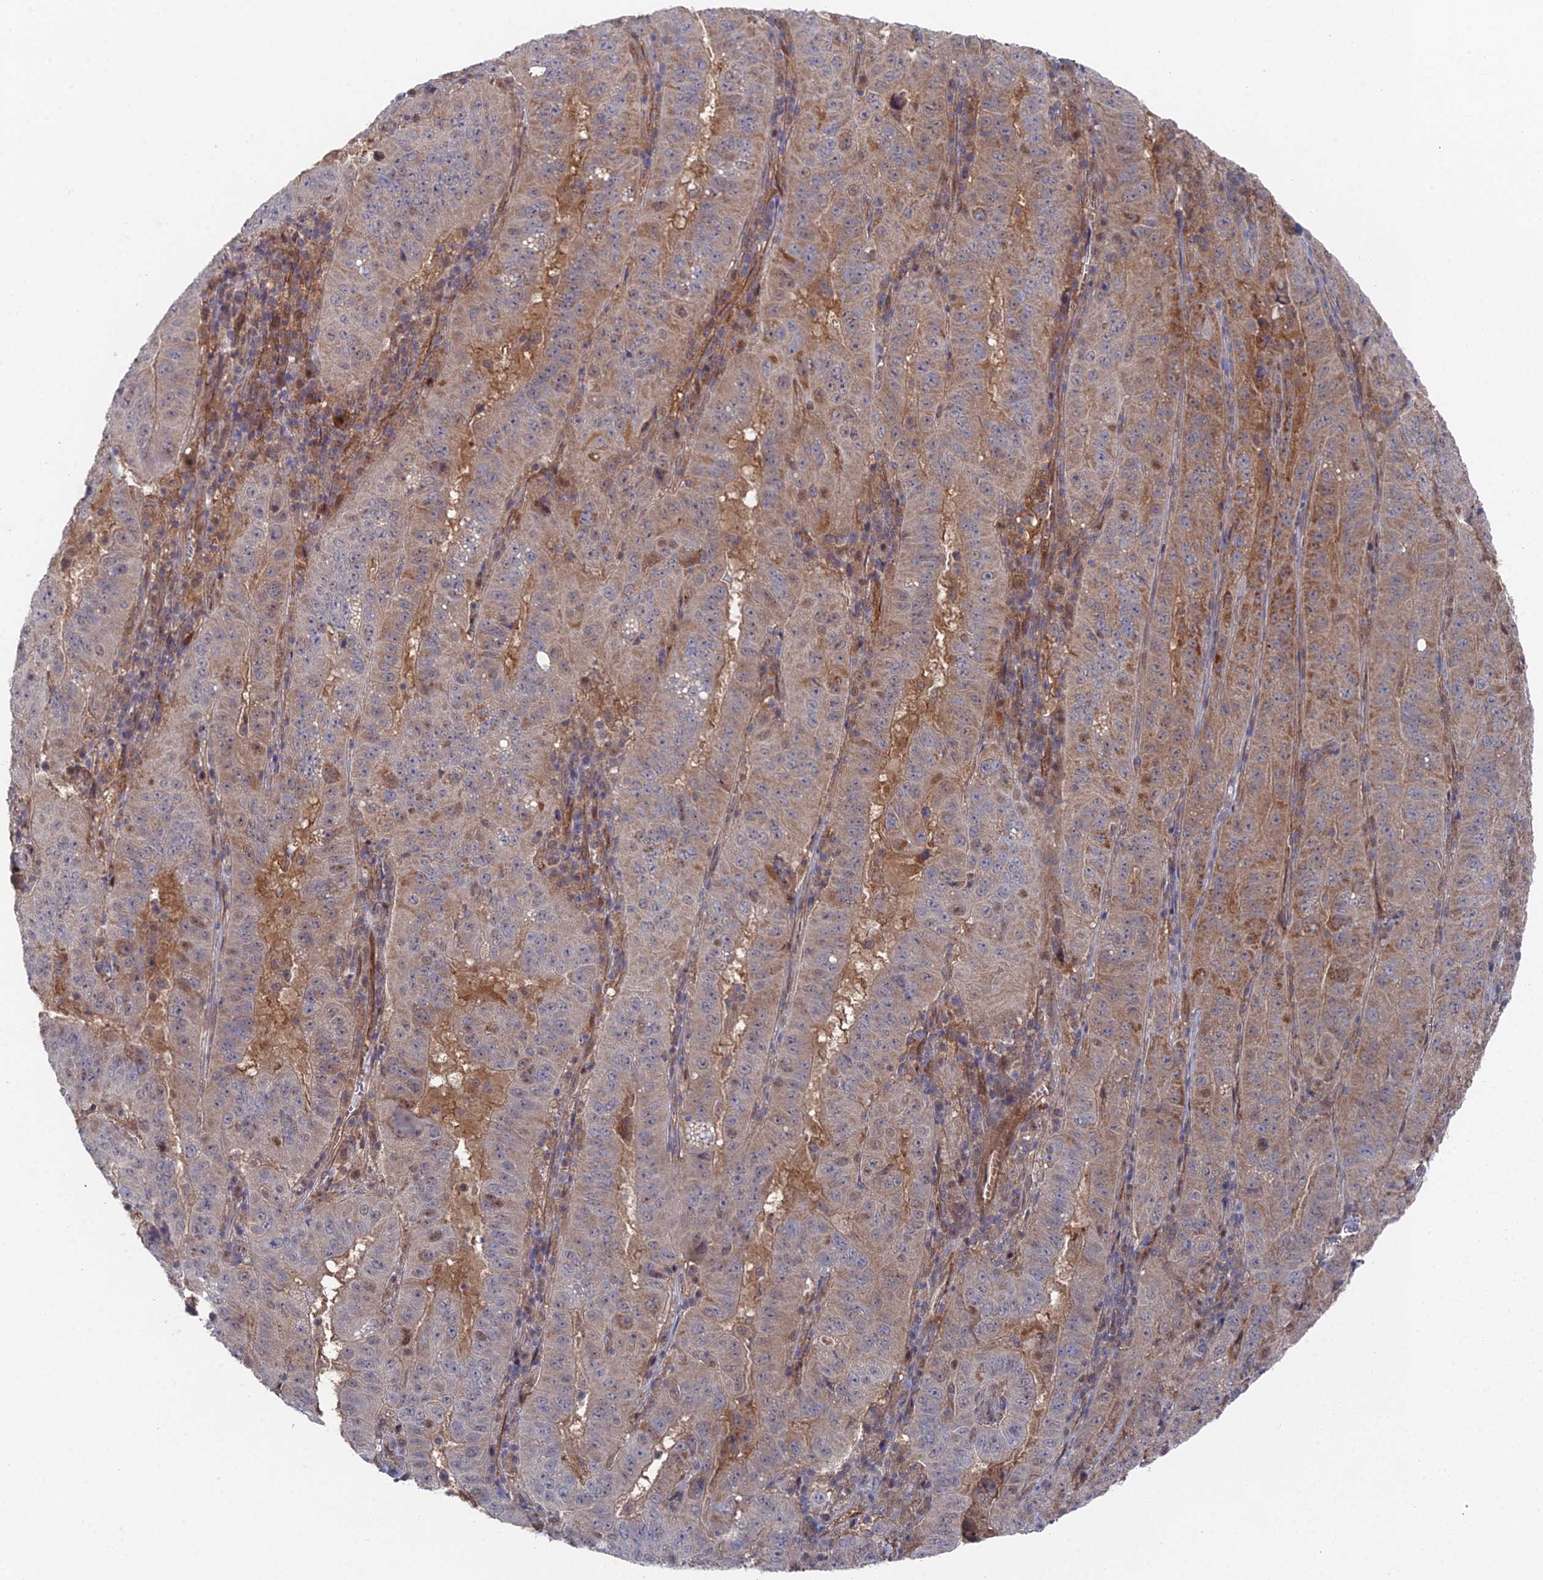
{"staining": {"intensity": "moderate", "quantity": "<25%", "location": "cytoplasmic/membranous"}, "tissue": "pancreatic cancer", "cell_type": "Tumor cells", "image_type": "cancer", "snomed": [{"axis": "morphology", "description": "Adenocarcinoma, NOS"}, {"axis": "topography", "description": "Pancreas"}], "caption": "Pancreatic adenocarcinoma stained with DAB IHC shows low levels of moderate cytoplasmic/membranous expression in about <25% of tumor cells.", "gene": "UNC5D", "patient": {"sex": "male", "age": 63}}